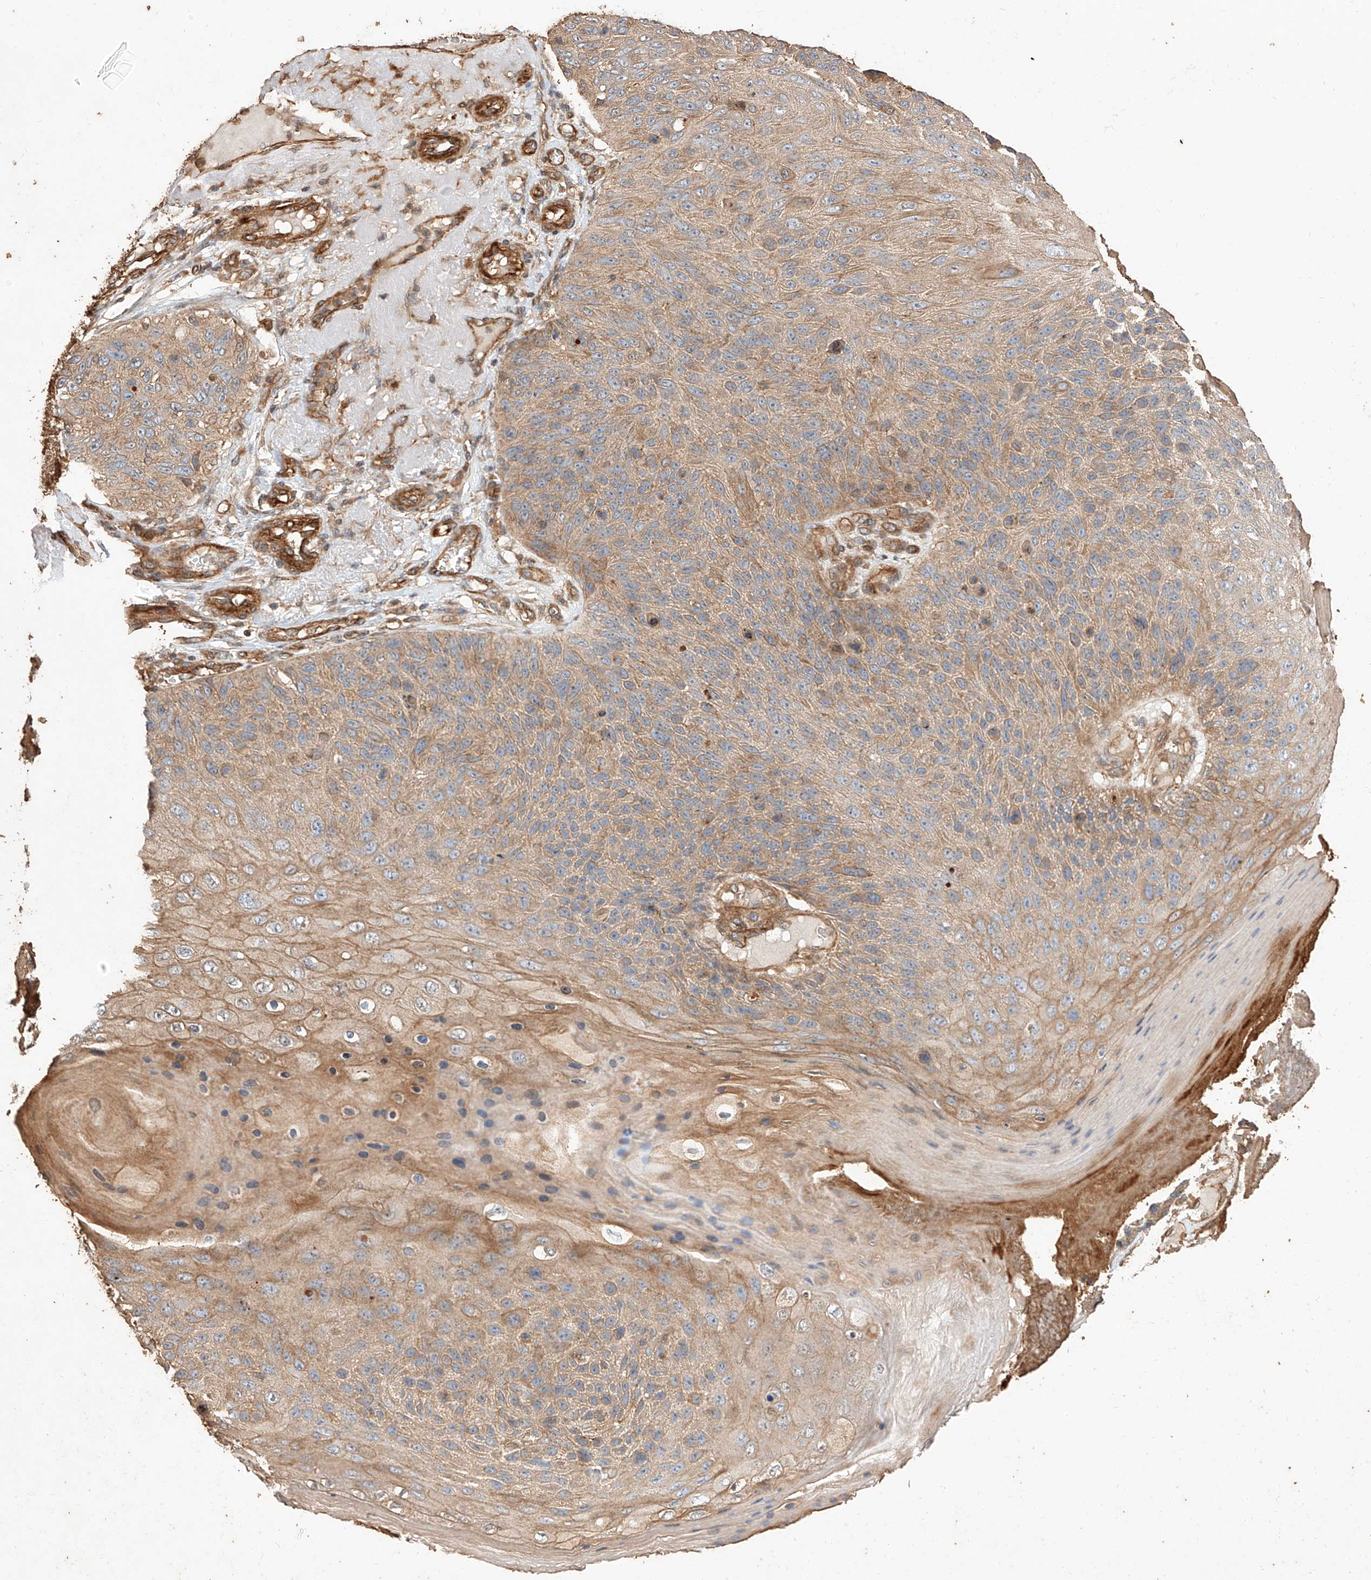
{"staining": {"intensity": "weak", "quantity": ">75%", "location": "cytoplasmic/membranous"}, "tissue": "skin cancer", "cell_type": "Tumor cells", "image_type": "cancer", "snomed": [{"axis": "morphology", "description": "Squamous cell carcinoma, NOS"}, {"axis": "topography", "description": "Skin"}], "caption": "Squamous cell carcinoma (skin) tissue shows weak cytoplasmic/membranous staining in approximately >75% of tumor cells, visualized by immunohistochemistry.", "gene": "GHDC", "patient": {"sex": "female", "age": 88}}